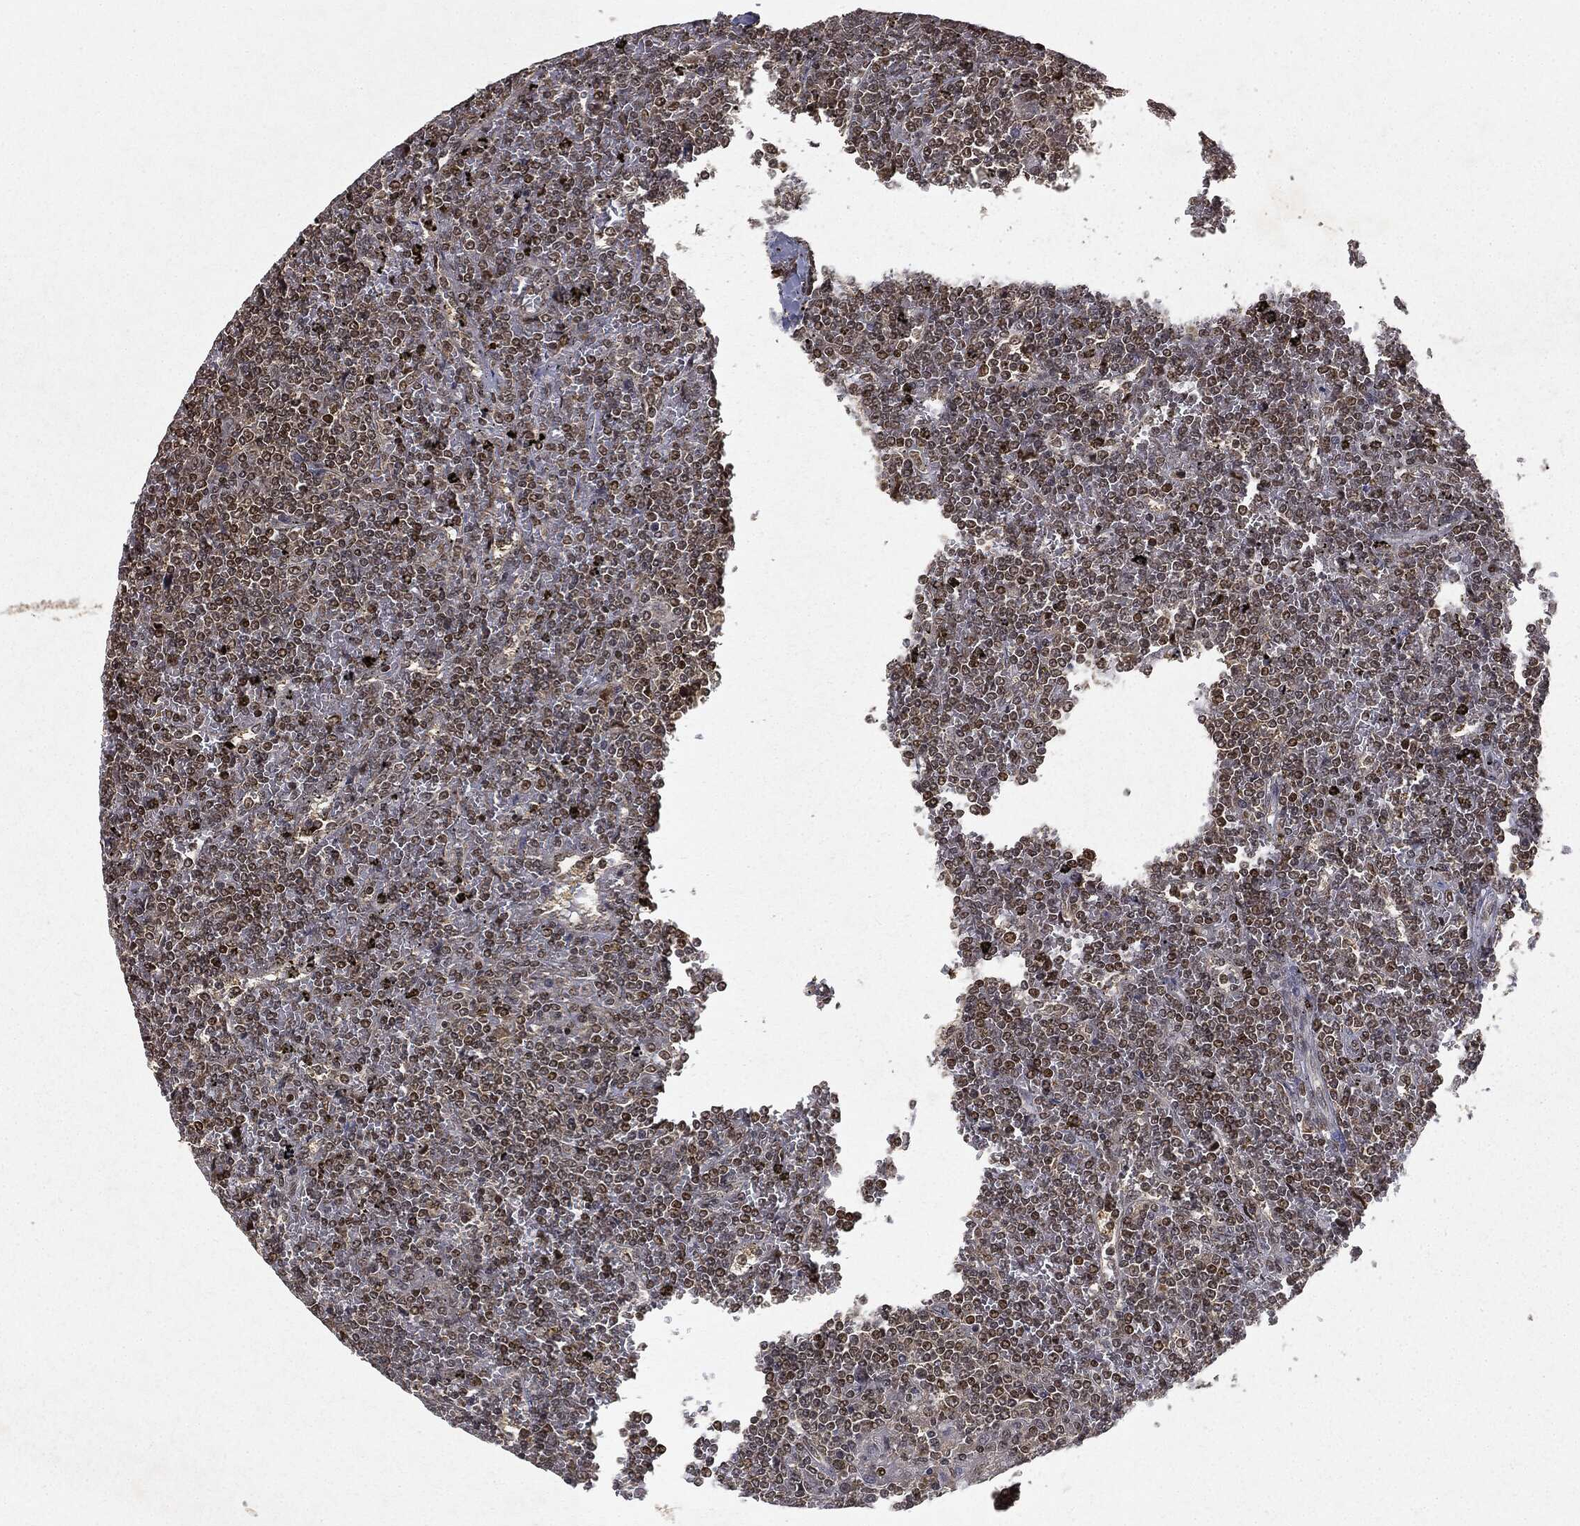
{"staining": {"intensity": "weak", "quantity": "25%-75%", "location": "nuclear"}, "tissue": "lymphoma", "cell_type": "Tumor cells", "image_type": "cancer", "snomed": [{"axis": "morphology", "description": "Malignant lymphoma, non-Hodgkin's type, Low grade"}, {"axis": "topography", "description": "Spleen"}], "caption": "IHC staining of lymphoma, which exhibits low levels of weak nuclear staining in about 25%-75% of tumor cells indicating weak nuclear protein staining. The staining was performed using DAB (brown) for protein detection and nuclei were counterstained in hematoxylin (blue).", "gene": "ZNHIT6", "patient": {"sex": "female", "age": 19}}